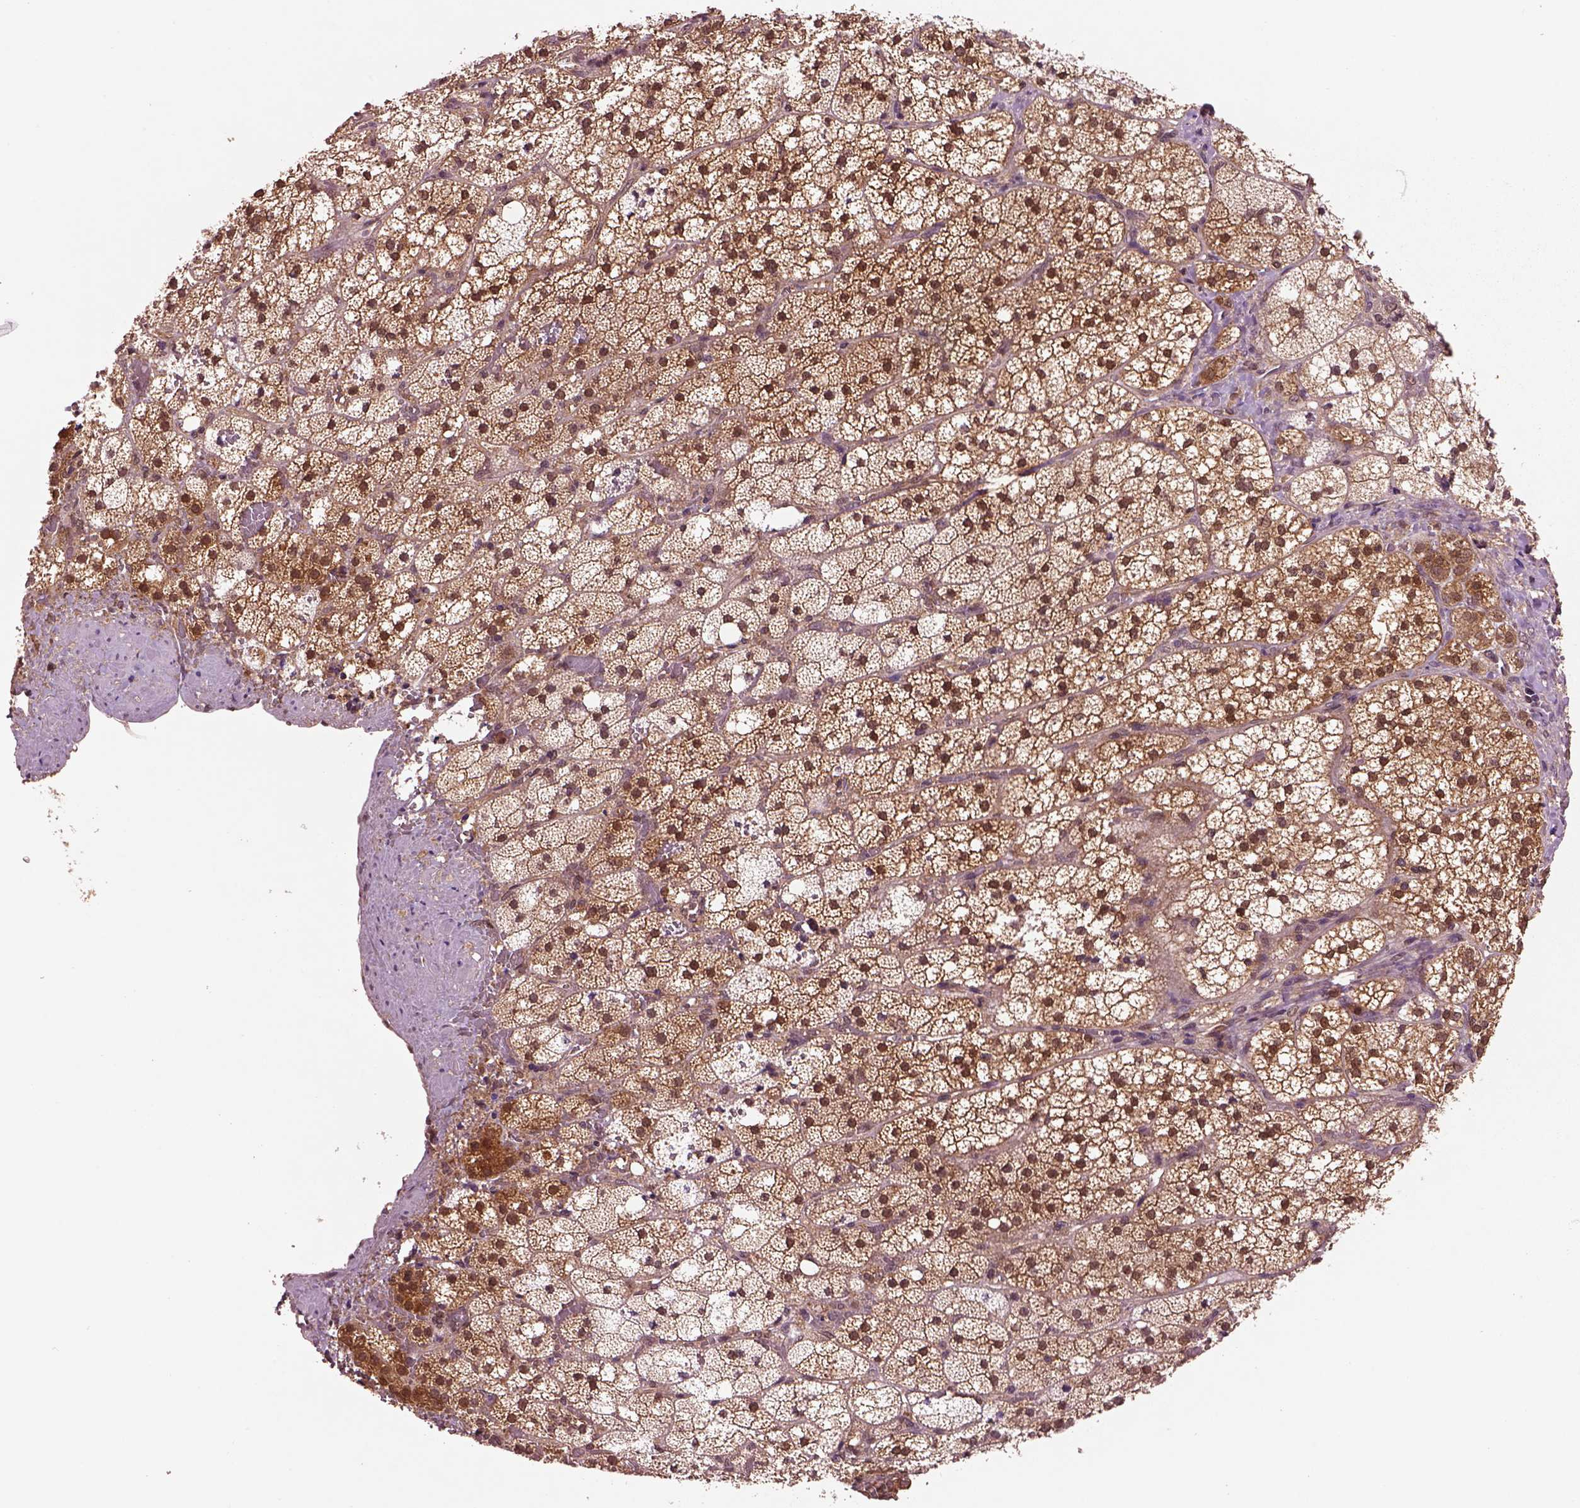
{"staining": {"intensity": "strong", "quantity": ">75%", "location": "cytoplasmic/membranous,nuclear"}, "tissue": "adrenal gland", "cell_type": "Glandular cells", "image_type": "normal", "snomed": [{"axis": "morphology", "description": "Normal tissue, NOS"}, {"axis": "topography", "description": "Adrenal gland"}], "caption": "Immunohistochemistry (DAB) staining of unremarkable adrenal gland demonstrates strong cytoplasmic/membranous,nuclear protein expression in about >75% of glandular cells. (IHC, brightfield microscopy, high magnification).", "gene": "MDP1", "patient": {"sex": "male", "age": 53}}